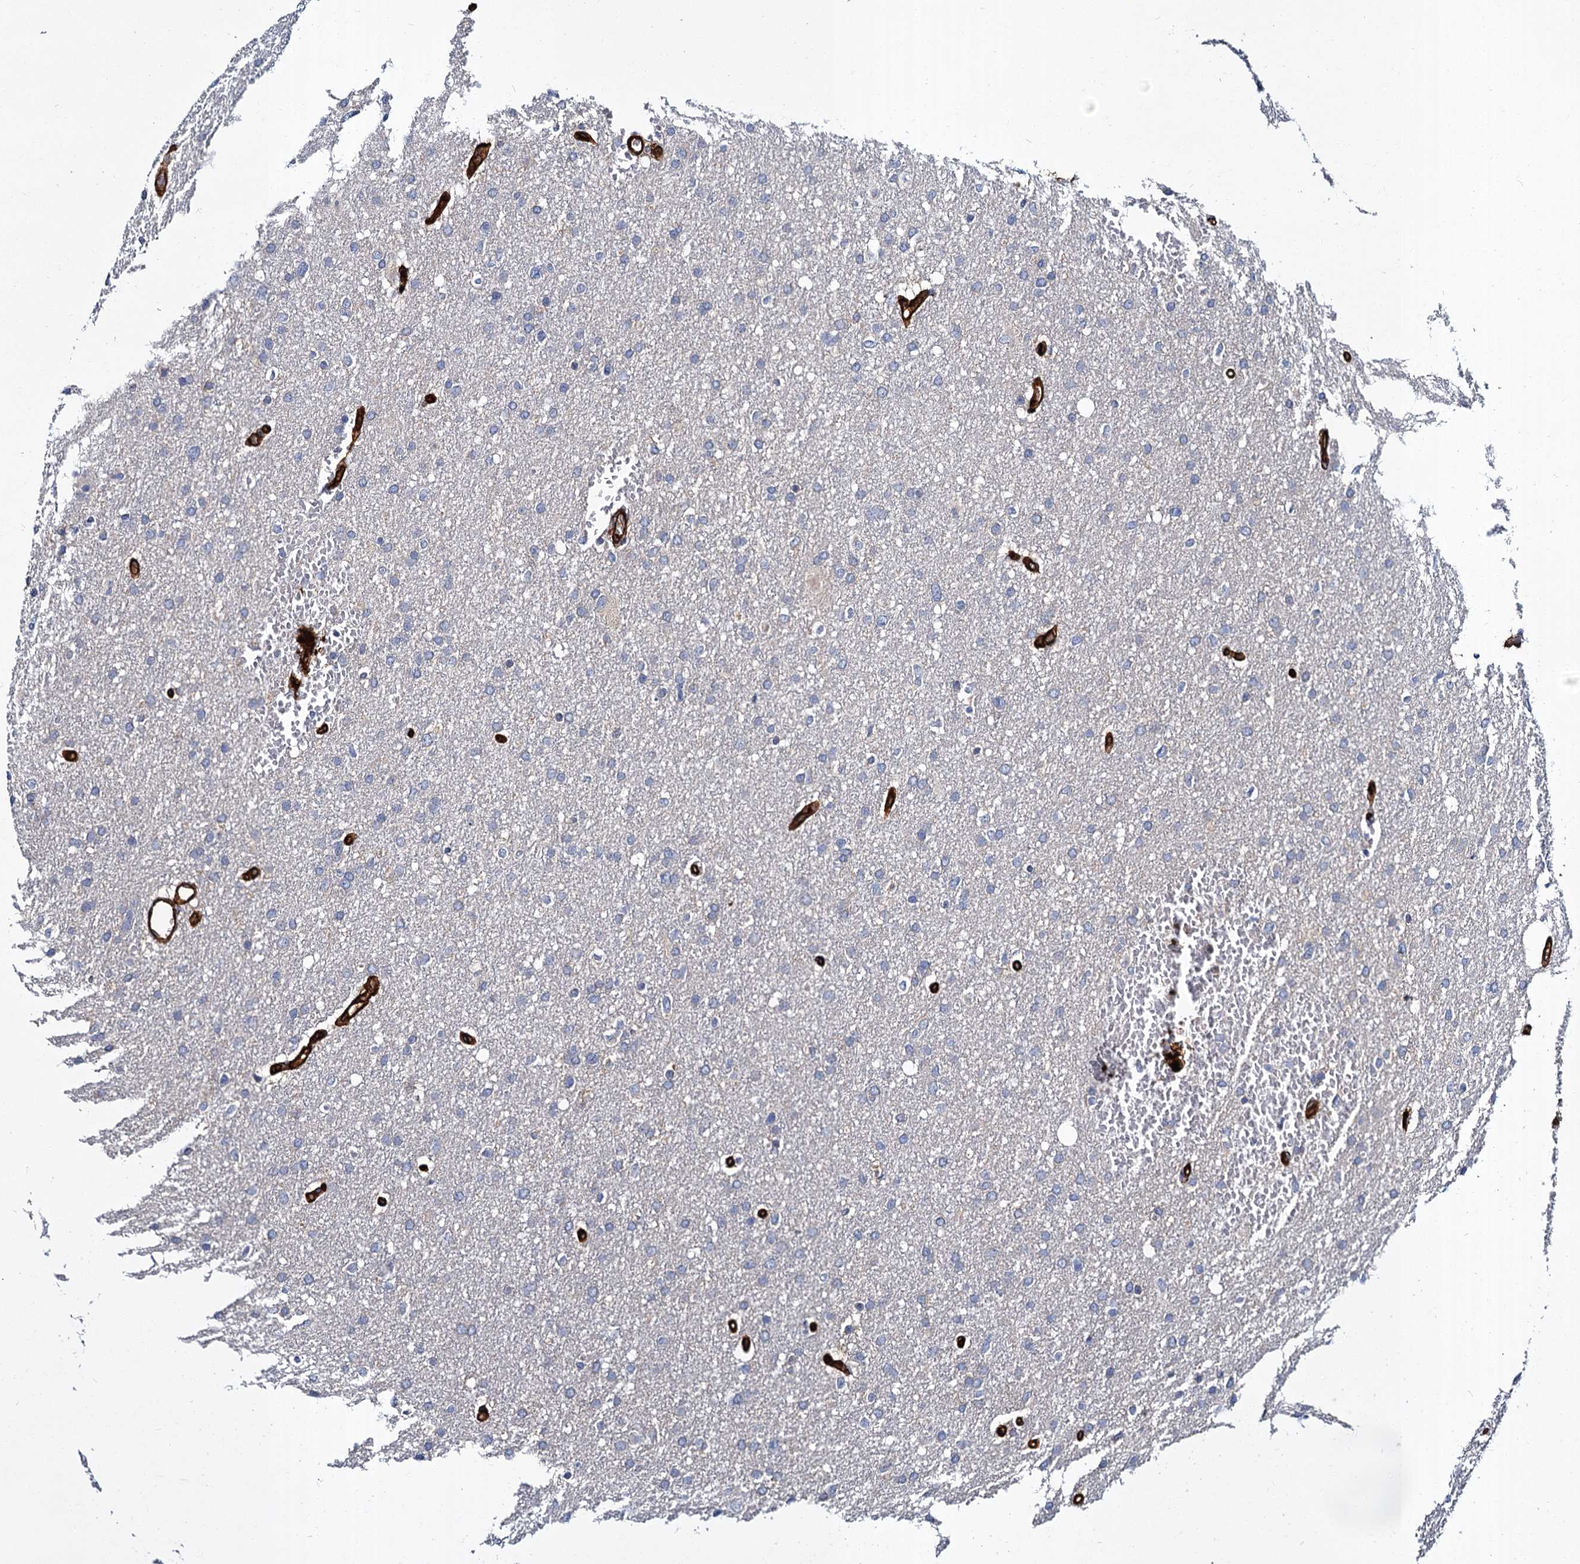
{"staining": {"intensity": "negative", "quantity": "none", "location": "none"}, "tissue": "glioma", "cell_type": "Tumor cells", "image_type": "cancer", "snomed": [{"axis": "morphology", "description": "Glioma, malignant, High grade"}, {"axis": "topography", "description": "Cerebral cortex"}], "caption": "DAB (3,3'-diaminobenzidine) immunohistochemical staining of malignant glioma (high-grade) exhibits no significant expression in tumor cells.", "gene": "CACNA1C", "patient": {"sex": "female", "age": 36}}